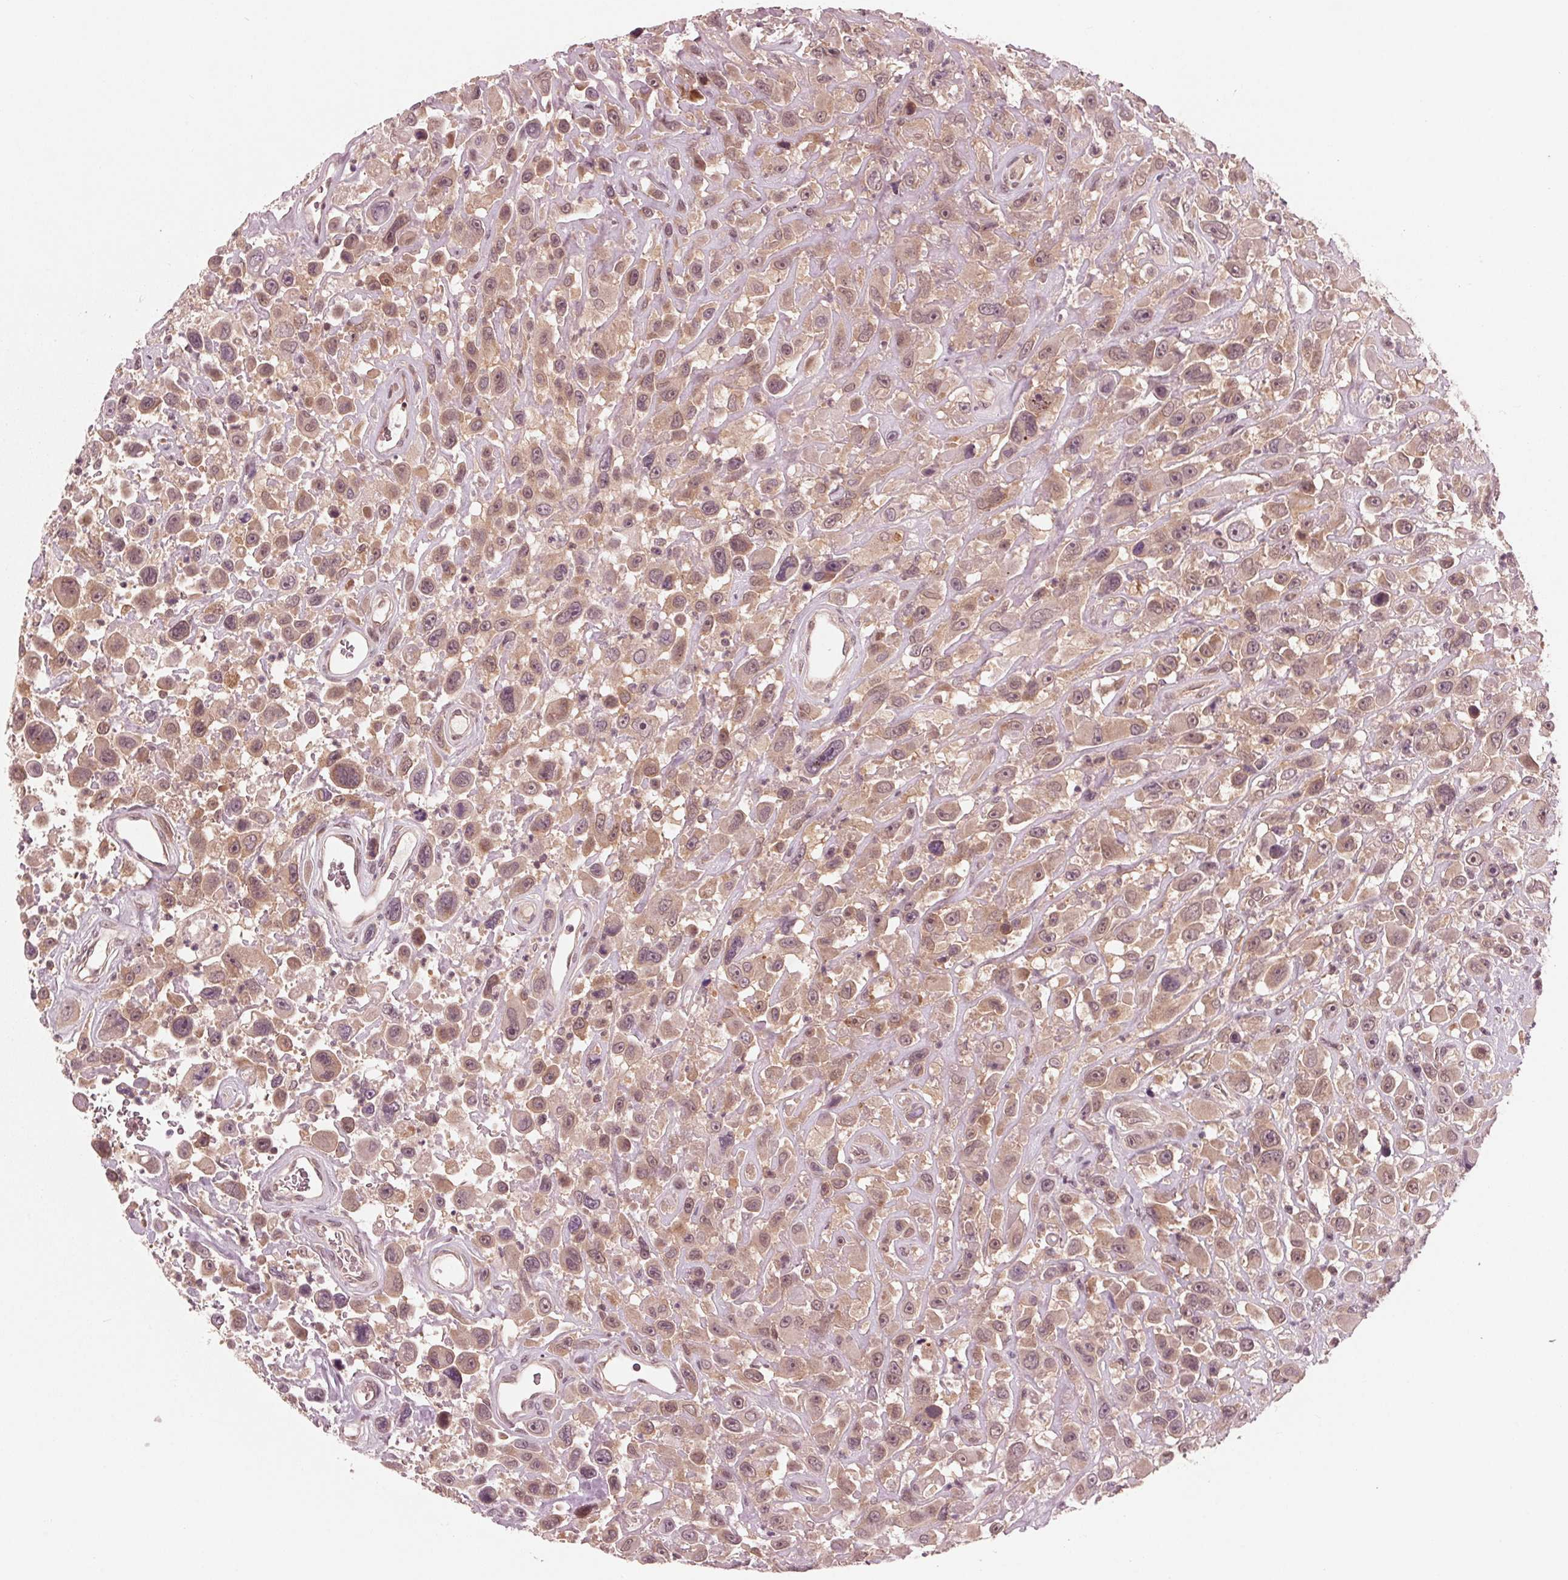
{"staining": {"intensity": "weak", "quantity": ">75%", "location": "cytoplasmic/membranous"}, "tissue": "urothelial cancer", "cell_type": "Tumor cells", "image_type": "cancer", "snomed": [{"axis": "morphology", "description": "Urothelial carcinoma, High grade"}, {"axis": "topography", "description": "Urinary bladder"}], "caption": "Weak cytoplasmic/membranous protein staining is present in about >75% of tumor cells in urothelial cancer.", "gene": "UBALD1", "patient": {"sex": "male", "age": 53}}